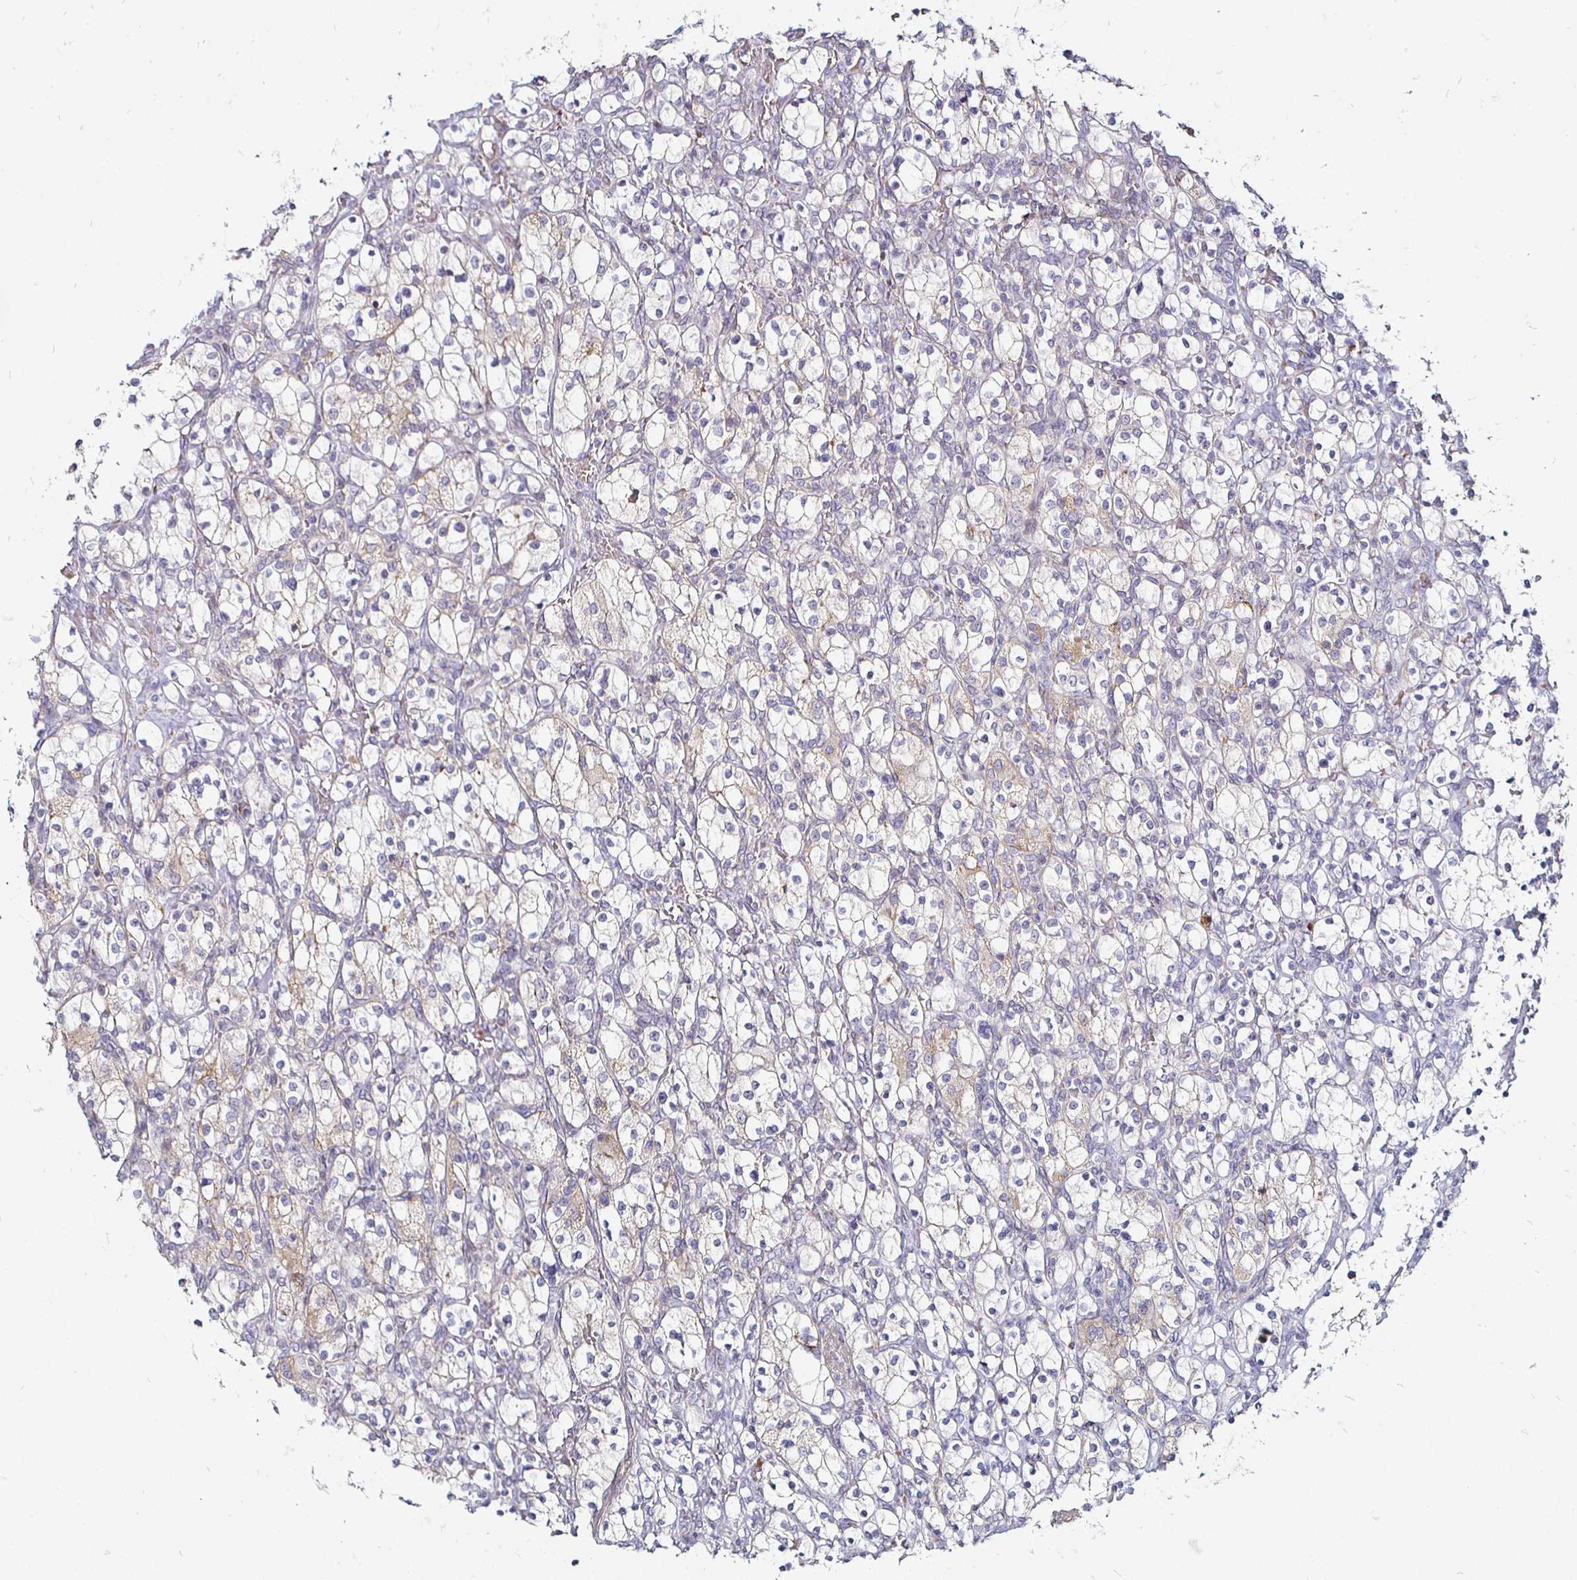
{"staining": {"intensity": "weak", "quantity": "<25%", "location": "cytoplasmic/membranous"}, "tissue": "renal cancer", "cell_type": "Tumor cells", "image_type": "cancer", "snomed": [{"axis": "morphology", "description": "Adenocarcinoma, NOS"}, {"axis": "topography", "description": "Kidney"}], "caption": "This is an IHC micrograph of renal adenocarcinoma. There is no expression in tumor cells.", "gene": "ATG3", "patient": {"sex": "female", "age": 83}}